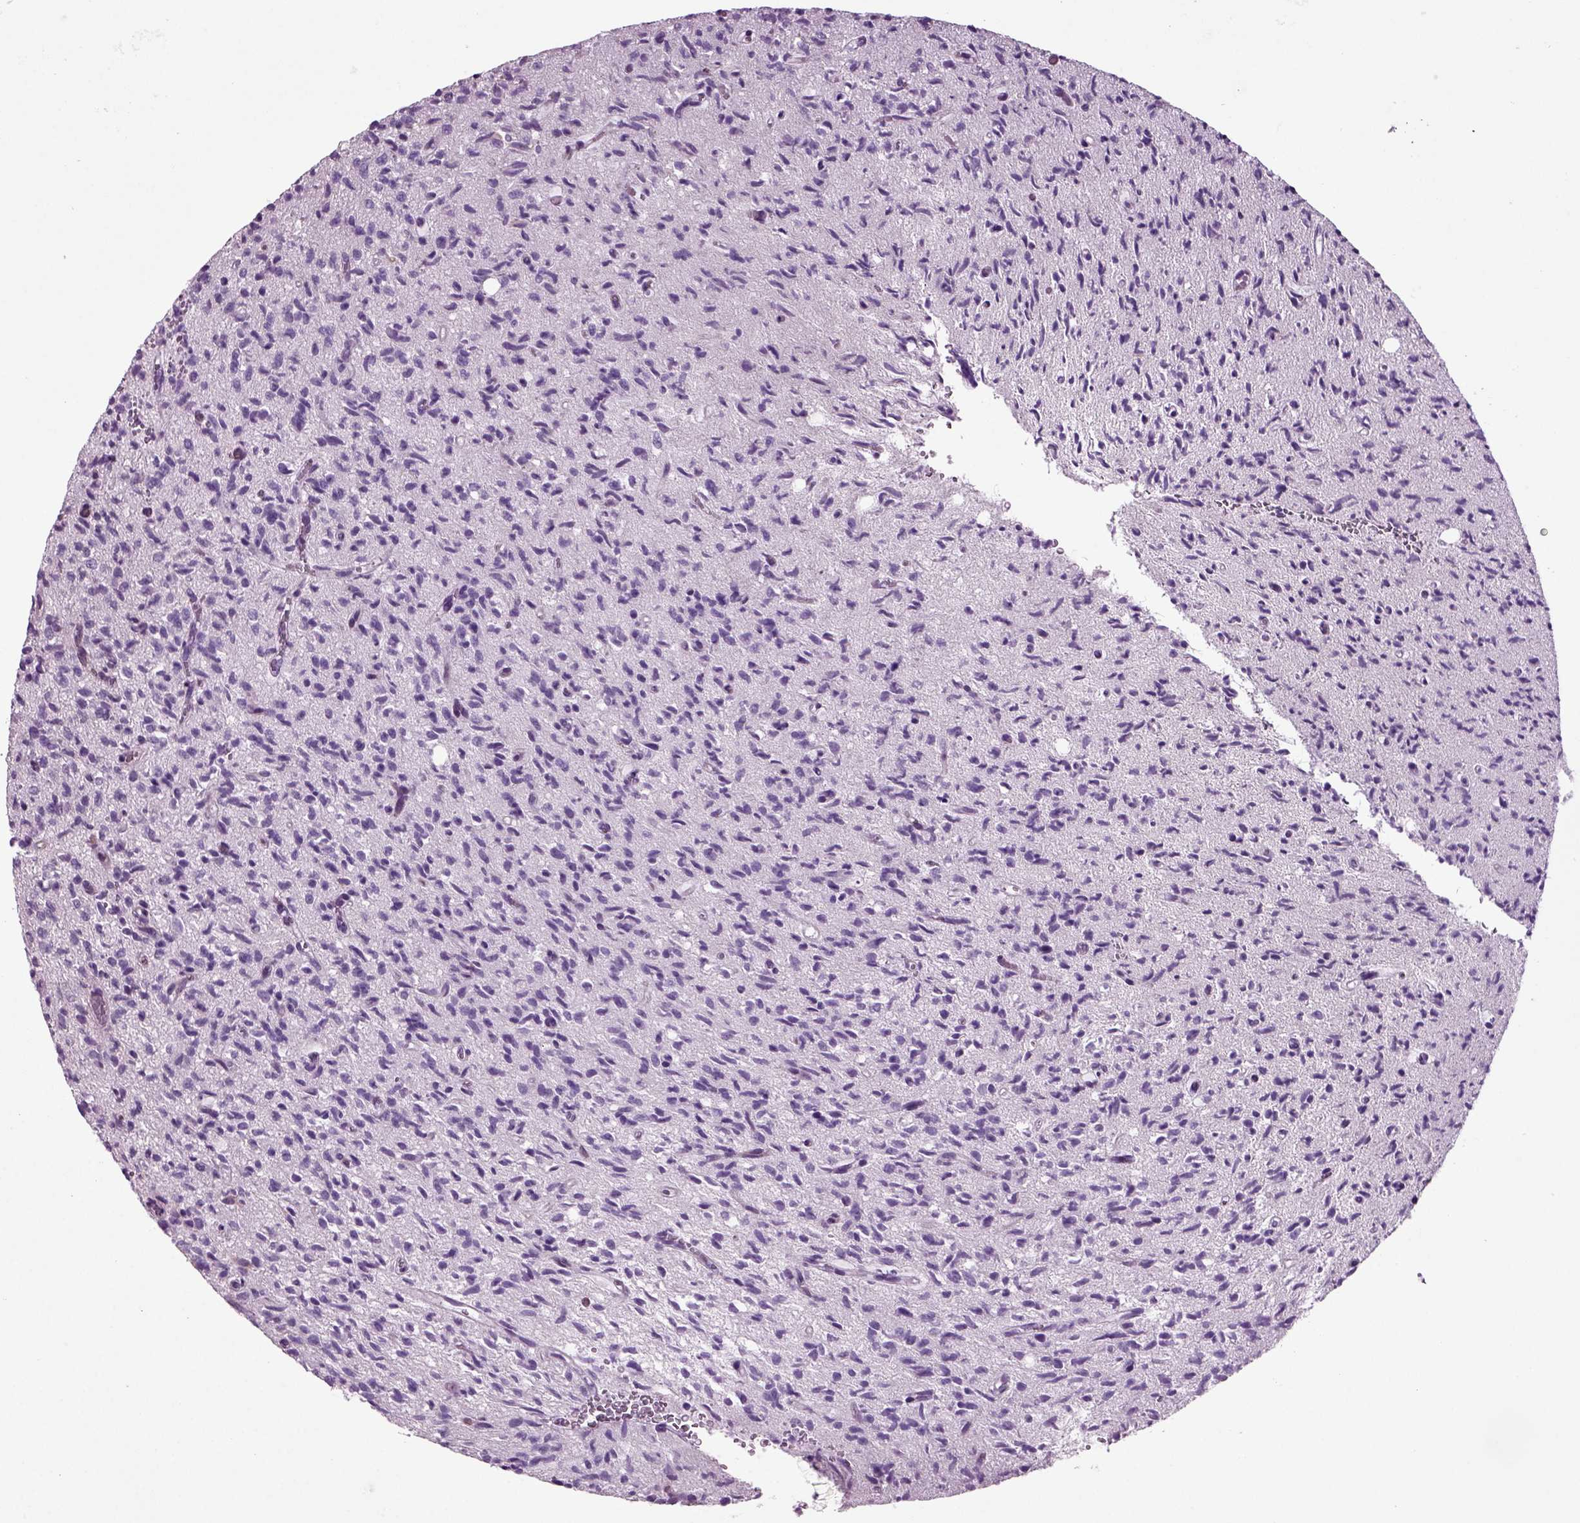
{"staining": {"intensity": "negative", "quantity": "none", "location": "none"}, "tissue": "glioma", "cell_type": "Tumor cells", "image_type": "cancer", "snomed": [{"axis": "morphology", "description": "Glioma, malignant, High grade"}, {"axis": "topography", "description": "Brain"}], "caption": "Tumor cells are negative for protein expression in human malignant glioma (high-grade).", "gene": "ARID3A", "patient": {"sex": "male", "age": 64}}